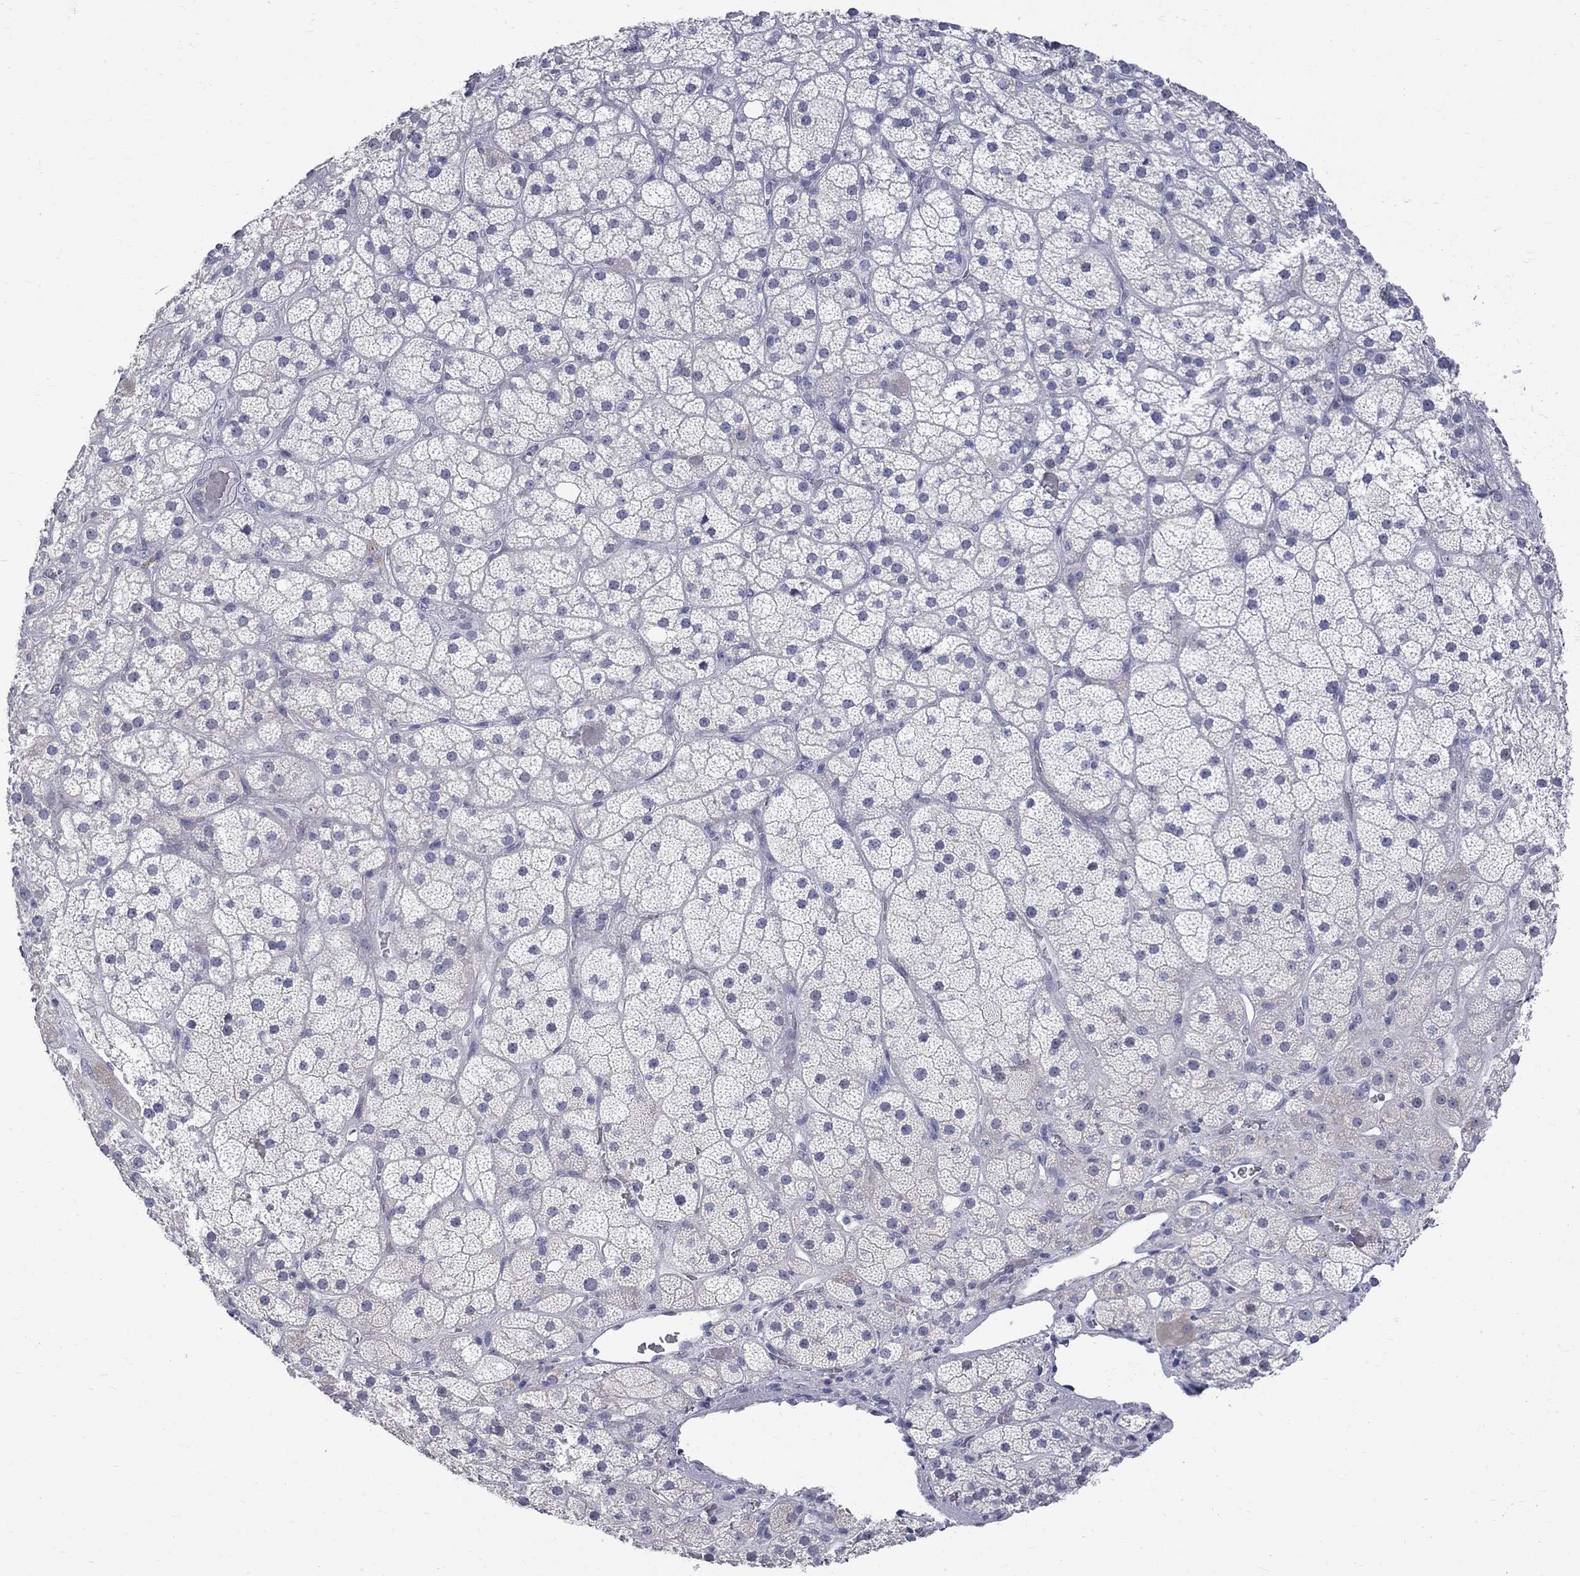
{"staining": {"intensity": "negative", "quantity": "none", "location": "none"}, "tissue": "adrenal gland", "cell_type": "Glandular cells", "image_type": "normal", "snomed": [{"axis": "morphology", "description": "Normal tissue, NOS"}, {"axis": "topography", "description": "Adrenal gland"}], "caption": "An image of adrenal gland stained for a protein shows no brown staining in glandular cells.", "gene": "CTNND2", "patient": {"sex": "male", "age": 57}}